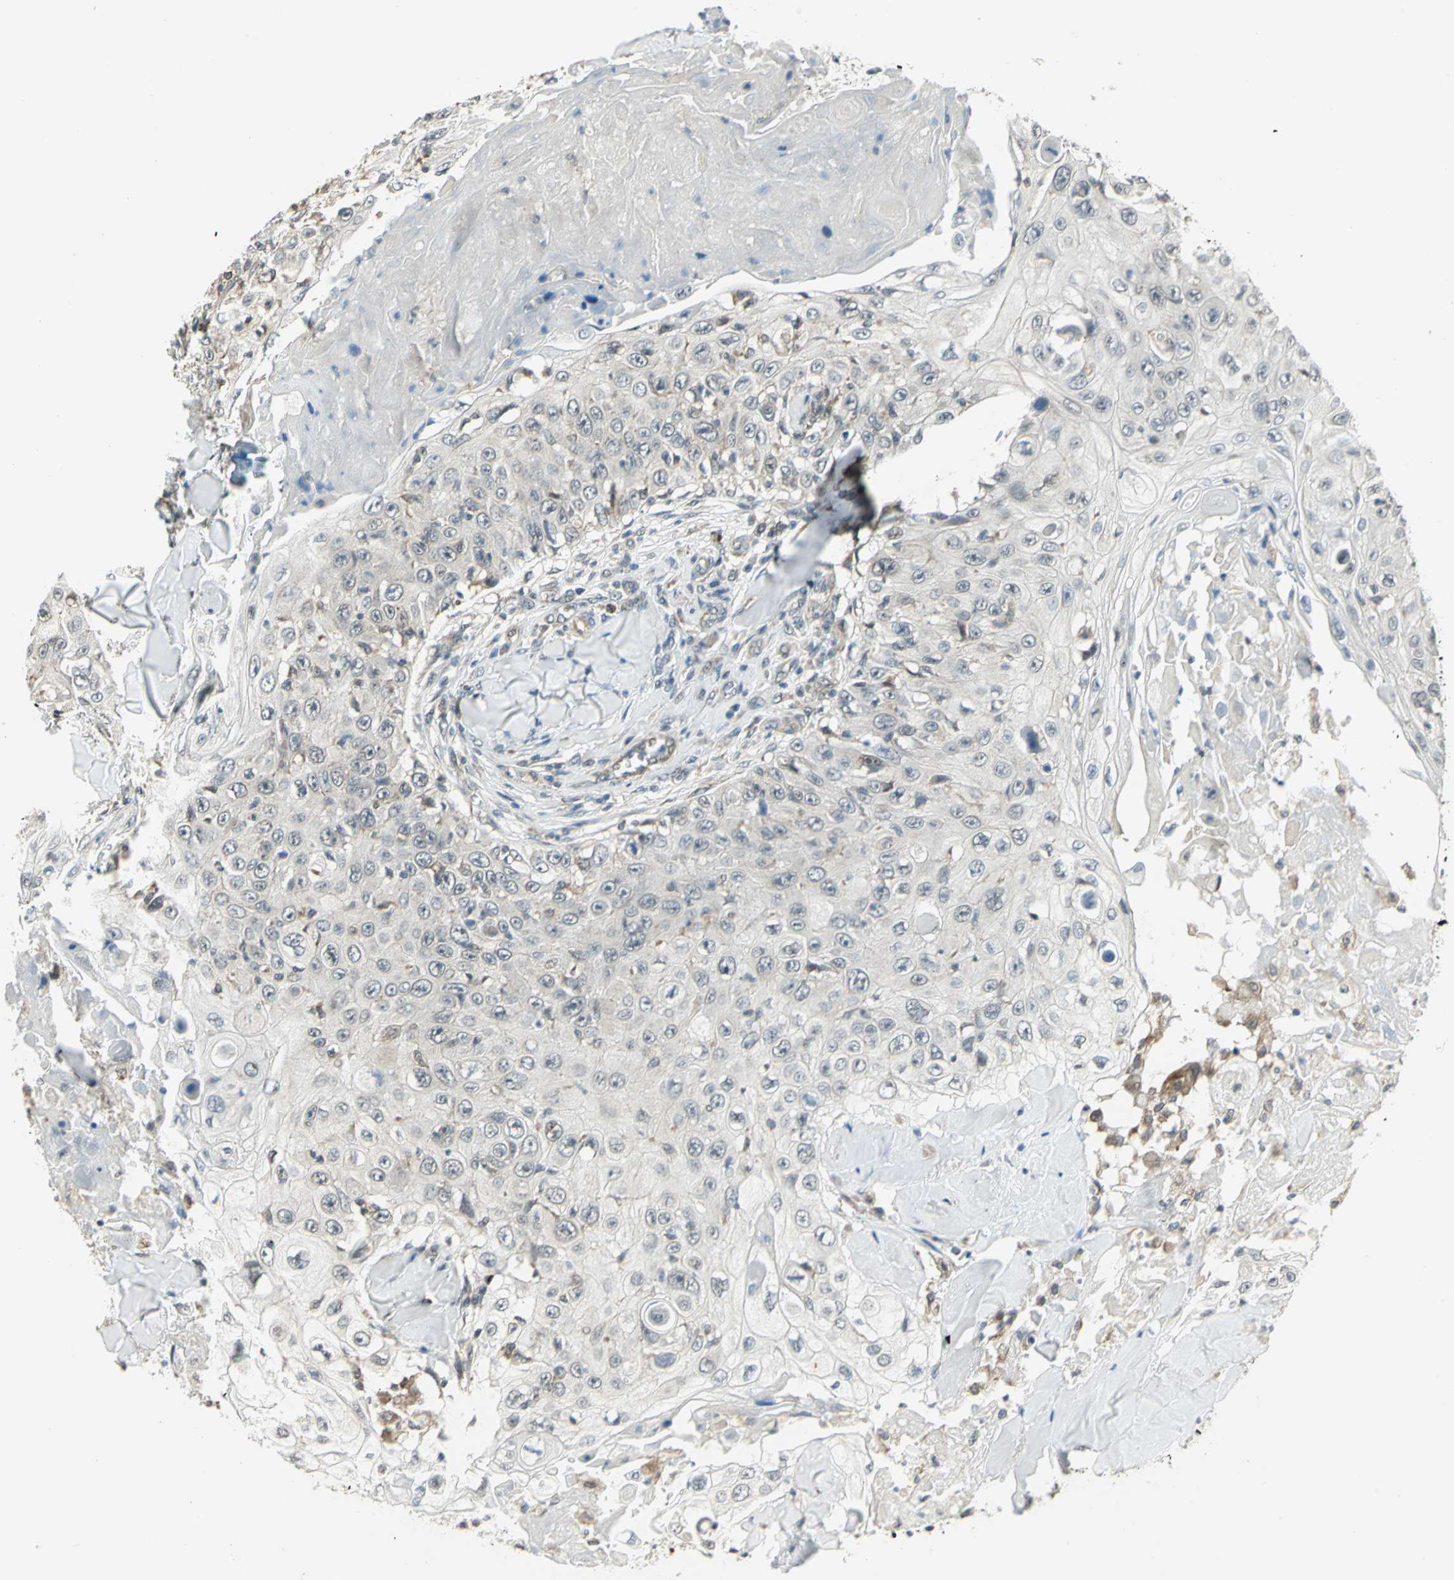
{"staining": {"intensity": "negative", "quantity": "none", "location": "none"}, "tissue": "skin cancer", "cell_type": "Tumor cells", "image_type": "cancer", "snomed": [{"axis": "morphology", "description": "Squamous cell carcinoma, NOS"}, {"axis": "topography", "description": "Skin"}], "caption": "Immunohistochemistry (IHC) photomicrograph of skin squamous cell carcinoma stained for a protein (brown), which exhibits no positivity in tumor cells.", "gene": "PLAGL2", "patient": {"sex": "male", "age": 86}}